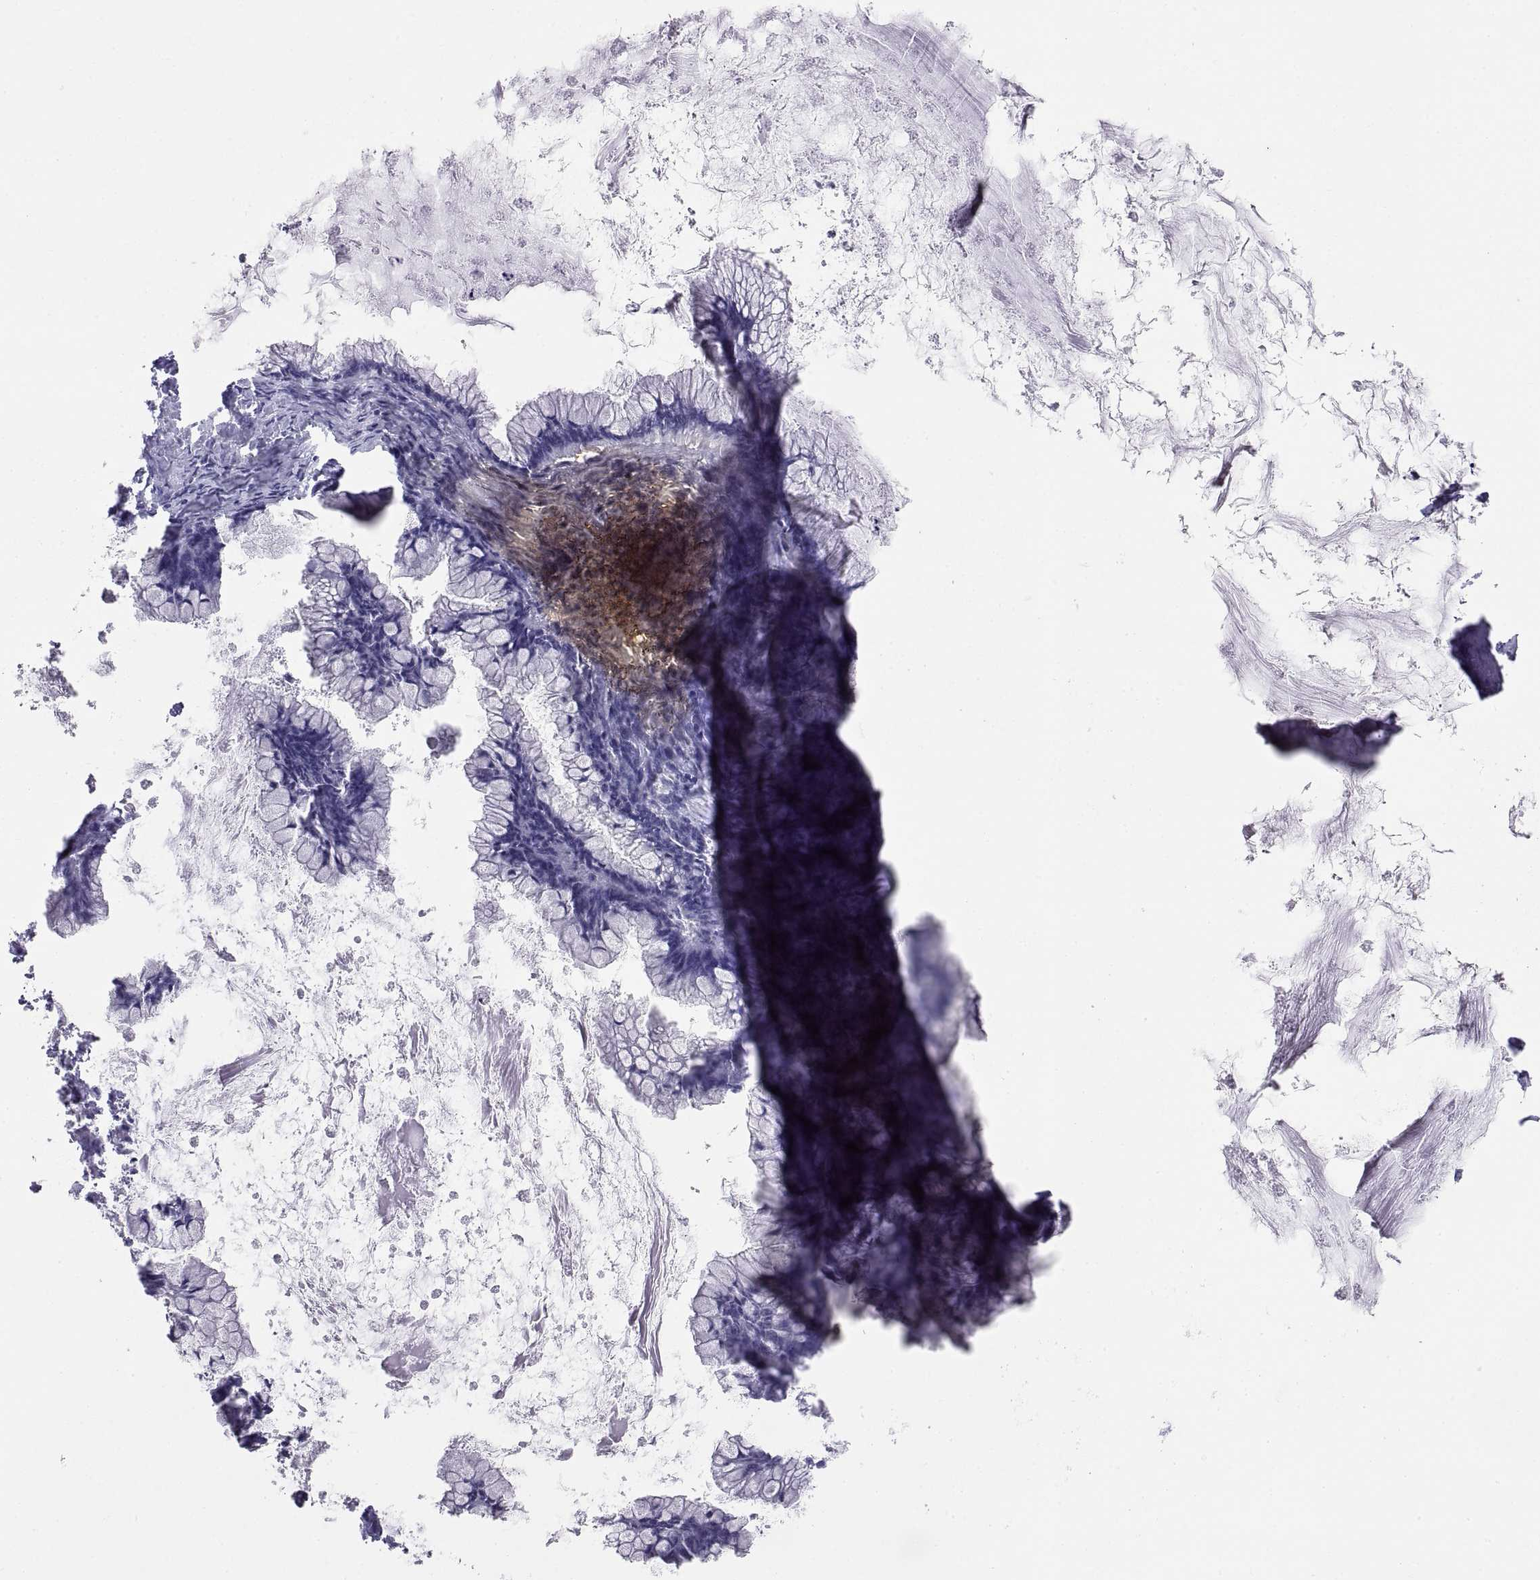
{"staining": {"intensity": "negative", "quantity": "none", "location": "none"}, "tissue": "ovarian cancer", "cell_type": "Tumor cells", "image_type": "cancer", "snomed": [{"axis": "morphology", "description": "Cystadenocarcinoma, mucinous, NOS"}, {"axis": "topography", "description": "Ovary"}], "caption": "A photomicrograph of ovarian cancer stained for a protein demonstrates no brown staining in tumor cells.", "gene": "TEX13A", "patient": {"sex": "female", "age": 67}}